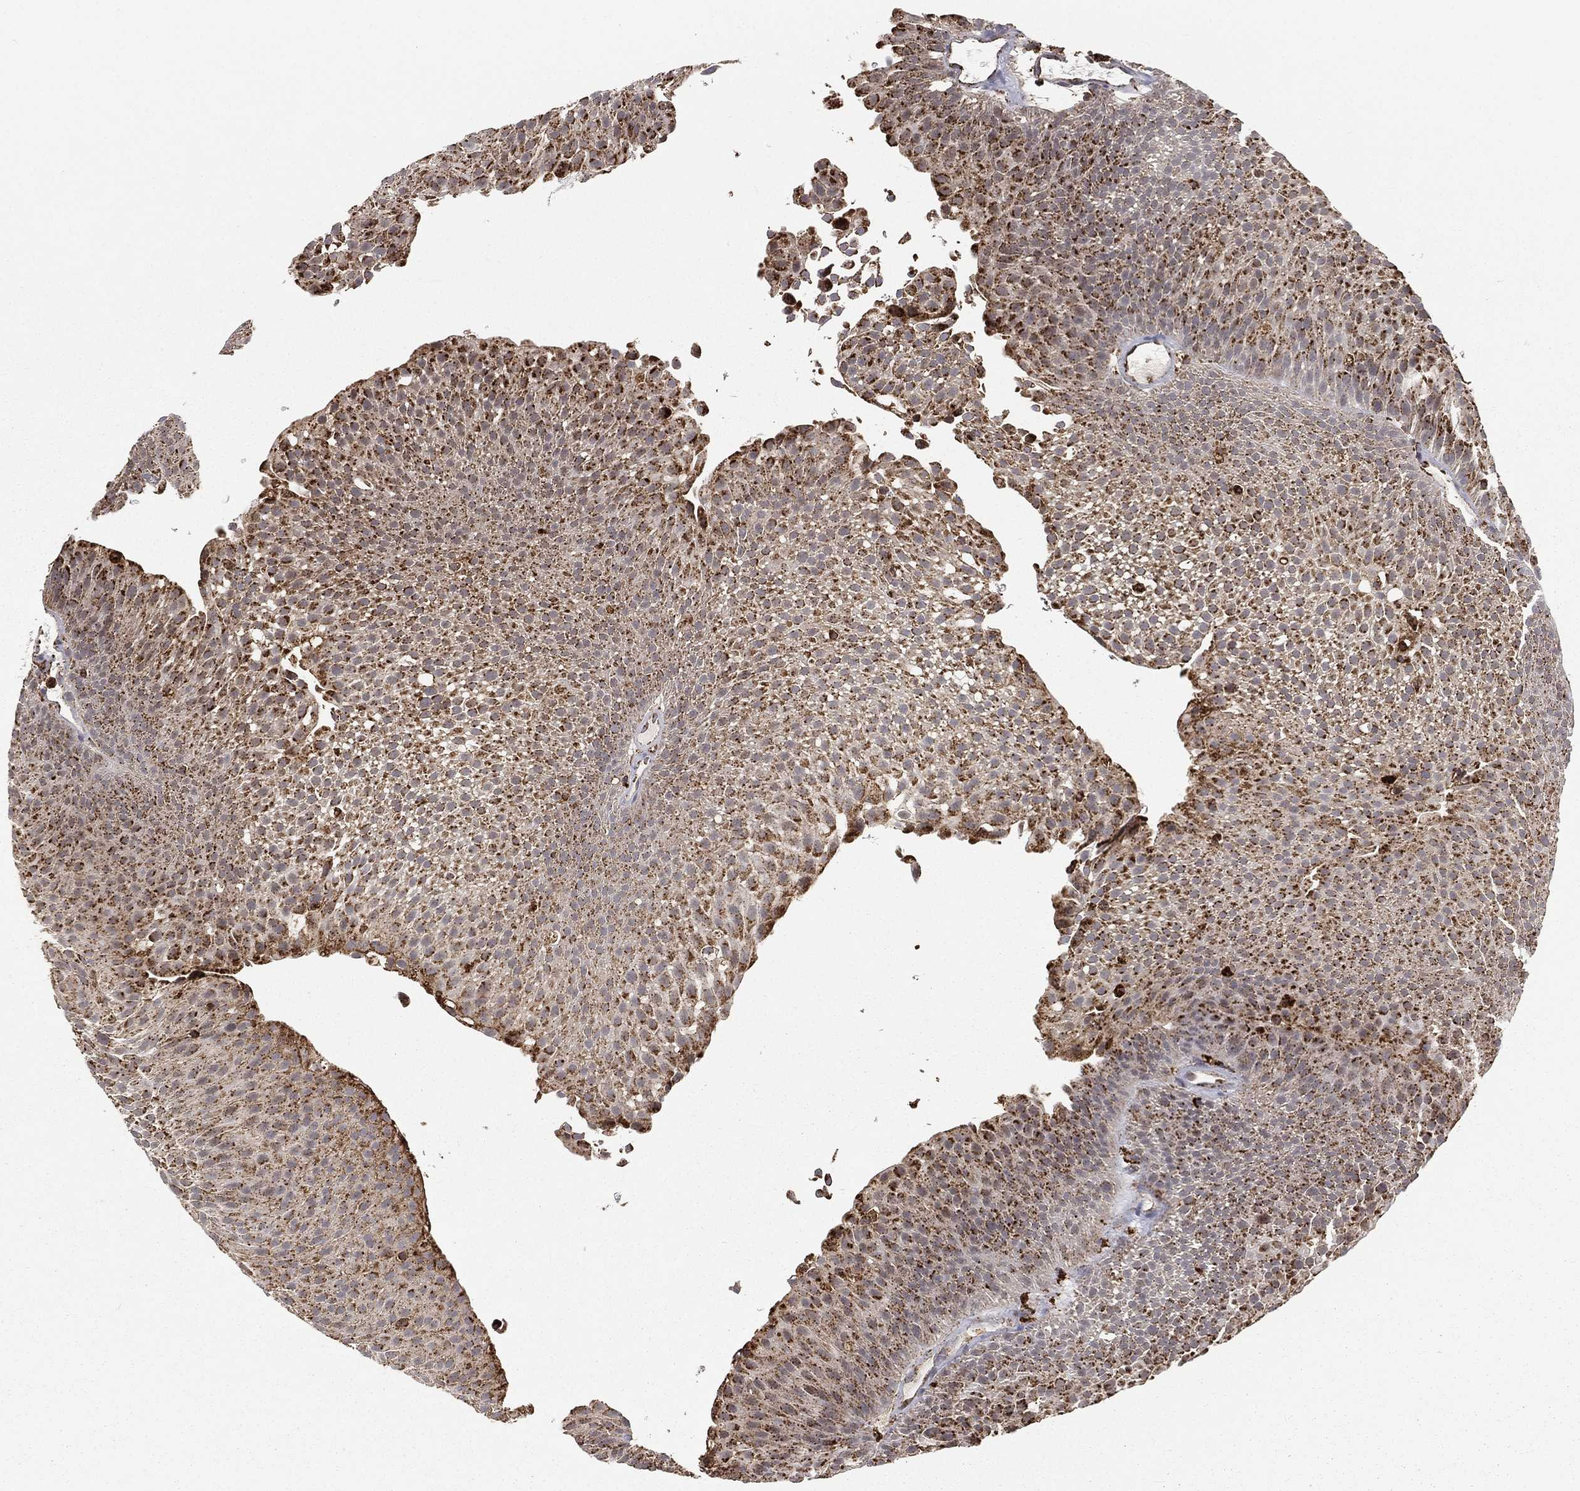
{"staining": {"intensity": "strong", "quantity": "25%-75%", "location": "cytoplasmic/membranous"}, "tissue": "urothelial cancer", "cell_type": "Tumor cells", "image_type": "cancer", "snomed": [{"axis": "morphology", "description": "Urothelial carcinoma, Low grade"}, {"axis": "topography", "description": "Urinary bladder"}], "caption": "Strong cytoplasmic/membranous protein staining is appreciated in about 25%-75% of tumor cells in low-grade urothelial carcinoma. (IHC, brightfield microscopy, high magnification).", "gene": "RIN3", "patient": {"sex": "male", "age": 65}}